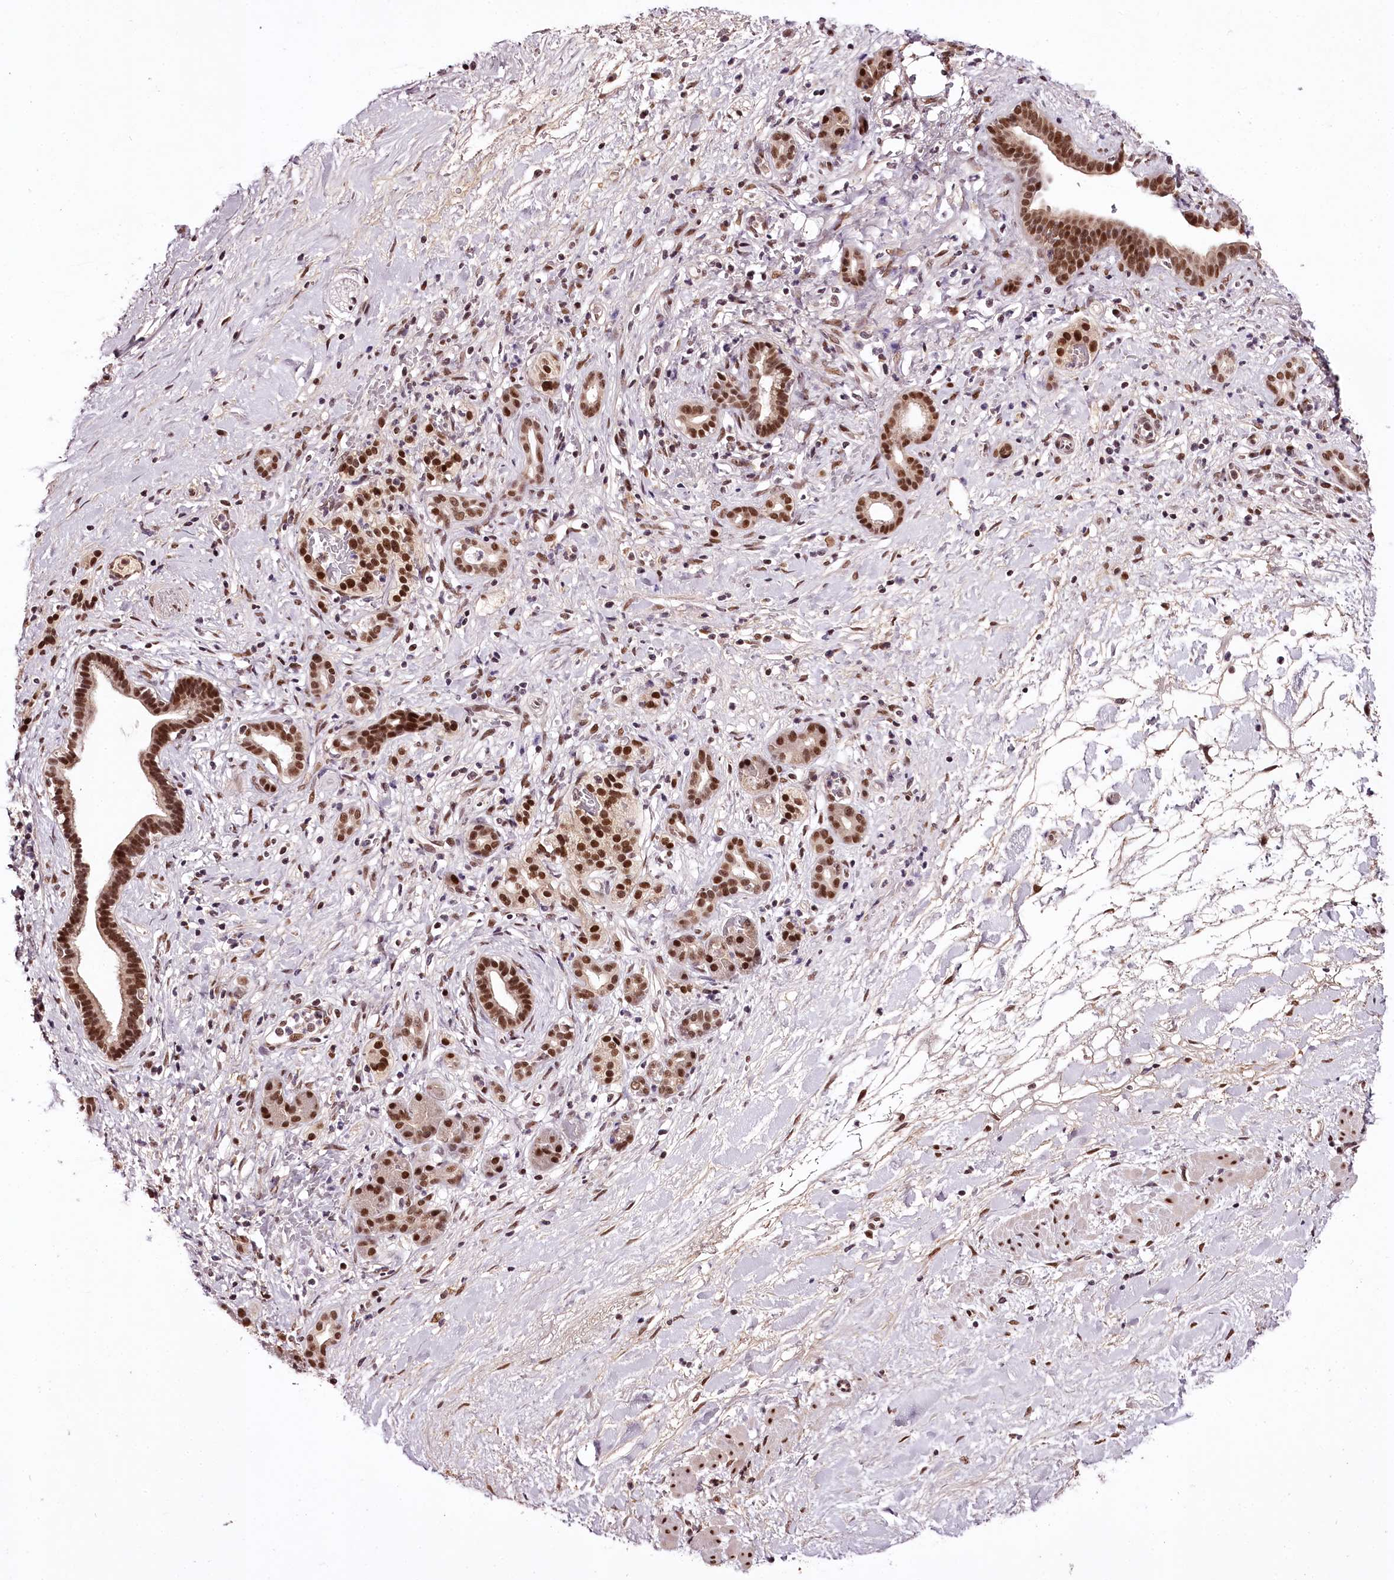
{"staining": {"intensity": "strong", "quantity": ">75%", "location": "nuclear"}, "tissue": "pancreatic cancer", "cell_type": "Tumor cells", "image_type": "cancer", "snomed": [{"axis": "morphology", "description": "Normal tissue, NOS"}, {"axis": "morphology", "description": "Adenocarcinoma, NOS"}, {"axis": "topography", "description": "Pancreas"}, {"axis": "topography", "description": "Peripheral nerve tissue"}], "caption": "Adenocarcinoma (pancreatic) stained with DAB (3,3'-diaminobenzidine) IHC displays high levels of strong nuclear expression in about >75% of tumor cells.", "gene": "TTC33", "patient": {"sex": "female", "age": 77}}